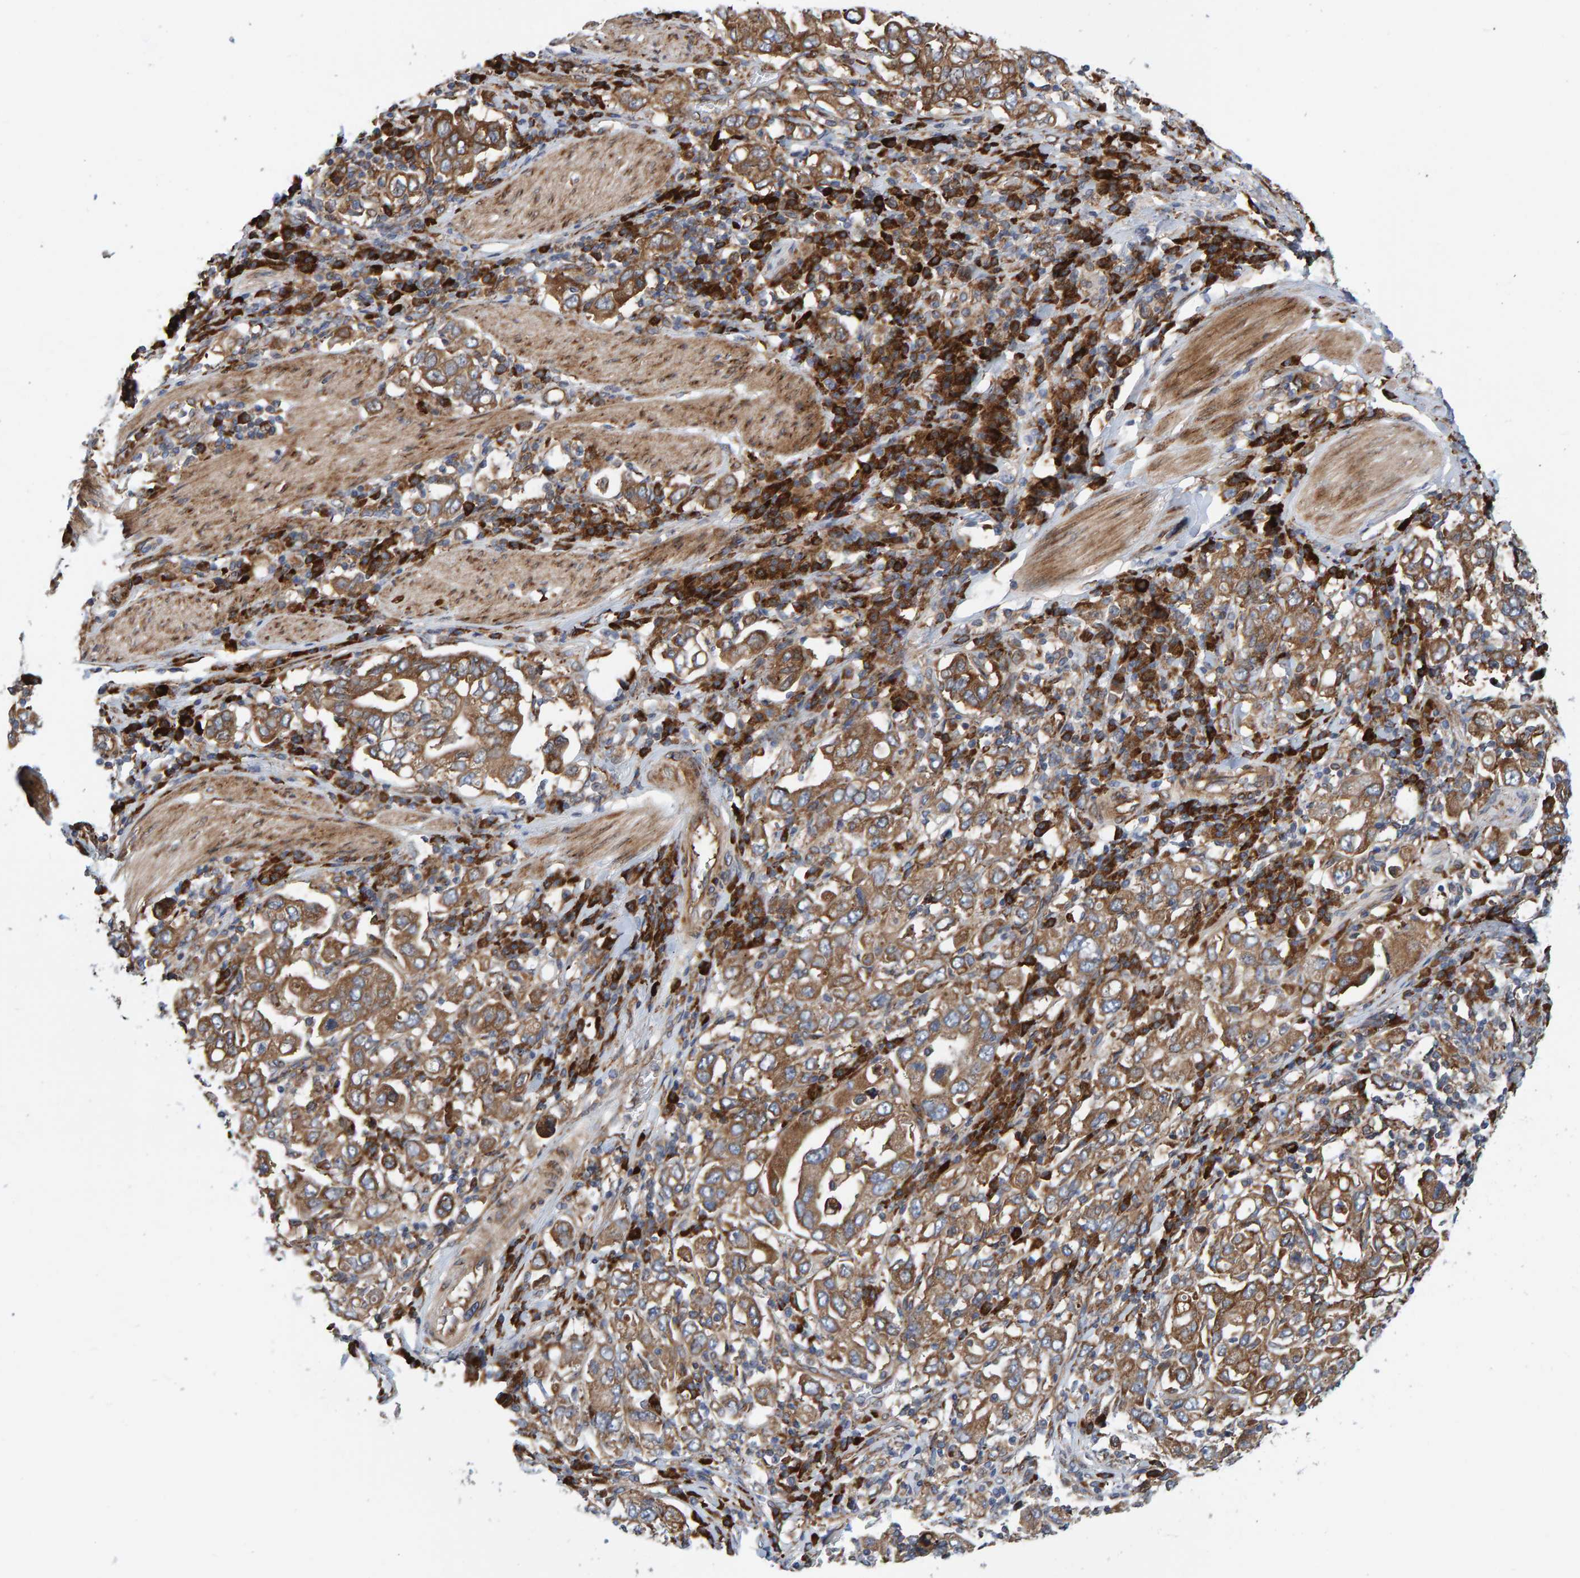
{"staining": {"intensity": "moderate", "quantity": ">75%", "location": "cytoplasmic/membranous"}, "tissue": "stomach cancer", "cell_type": "Tumor cells", "image_type": "cancer", "snomed": [{"axis": "morphology", "description": "Adenocarcinoma, NOS"}, {"axis": "topography", "description": "Stomach, upper"}], "caption": "Protein analysis of adenocarcinoma (stomach) tissue exhibits moderate cytoplasmic/membranous staining in approximately >75% of tumor cells. The staining was performed using DAB (3,3'-diaminobenzidine) to visualize the protein expression in brown, while the nuclei were stained in blue with hematoxylin (Magnification: 20x).", "gene": "KIAA0753", "patient": {"sex": "male", "age": 62}}